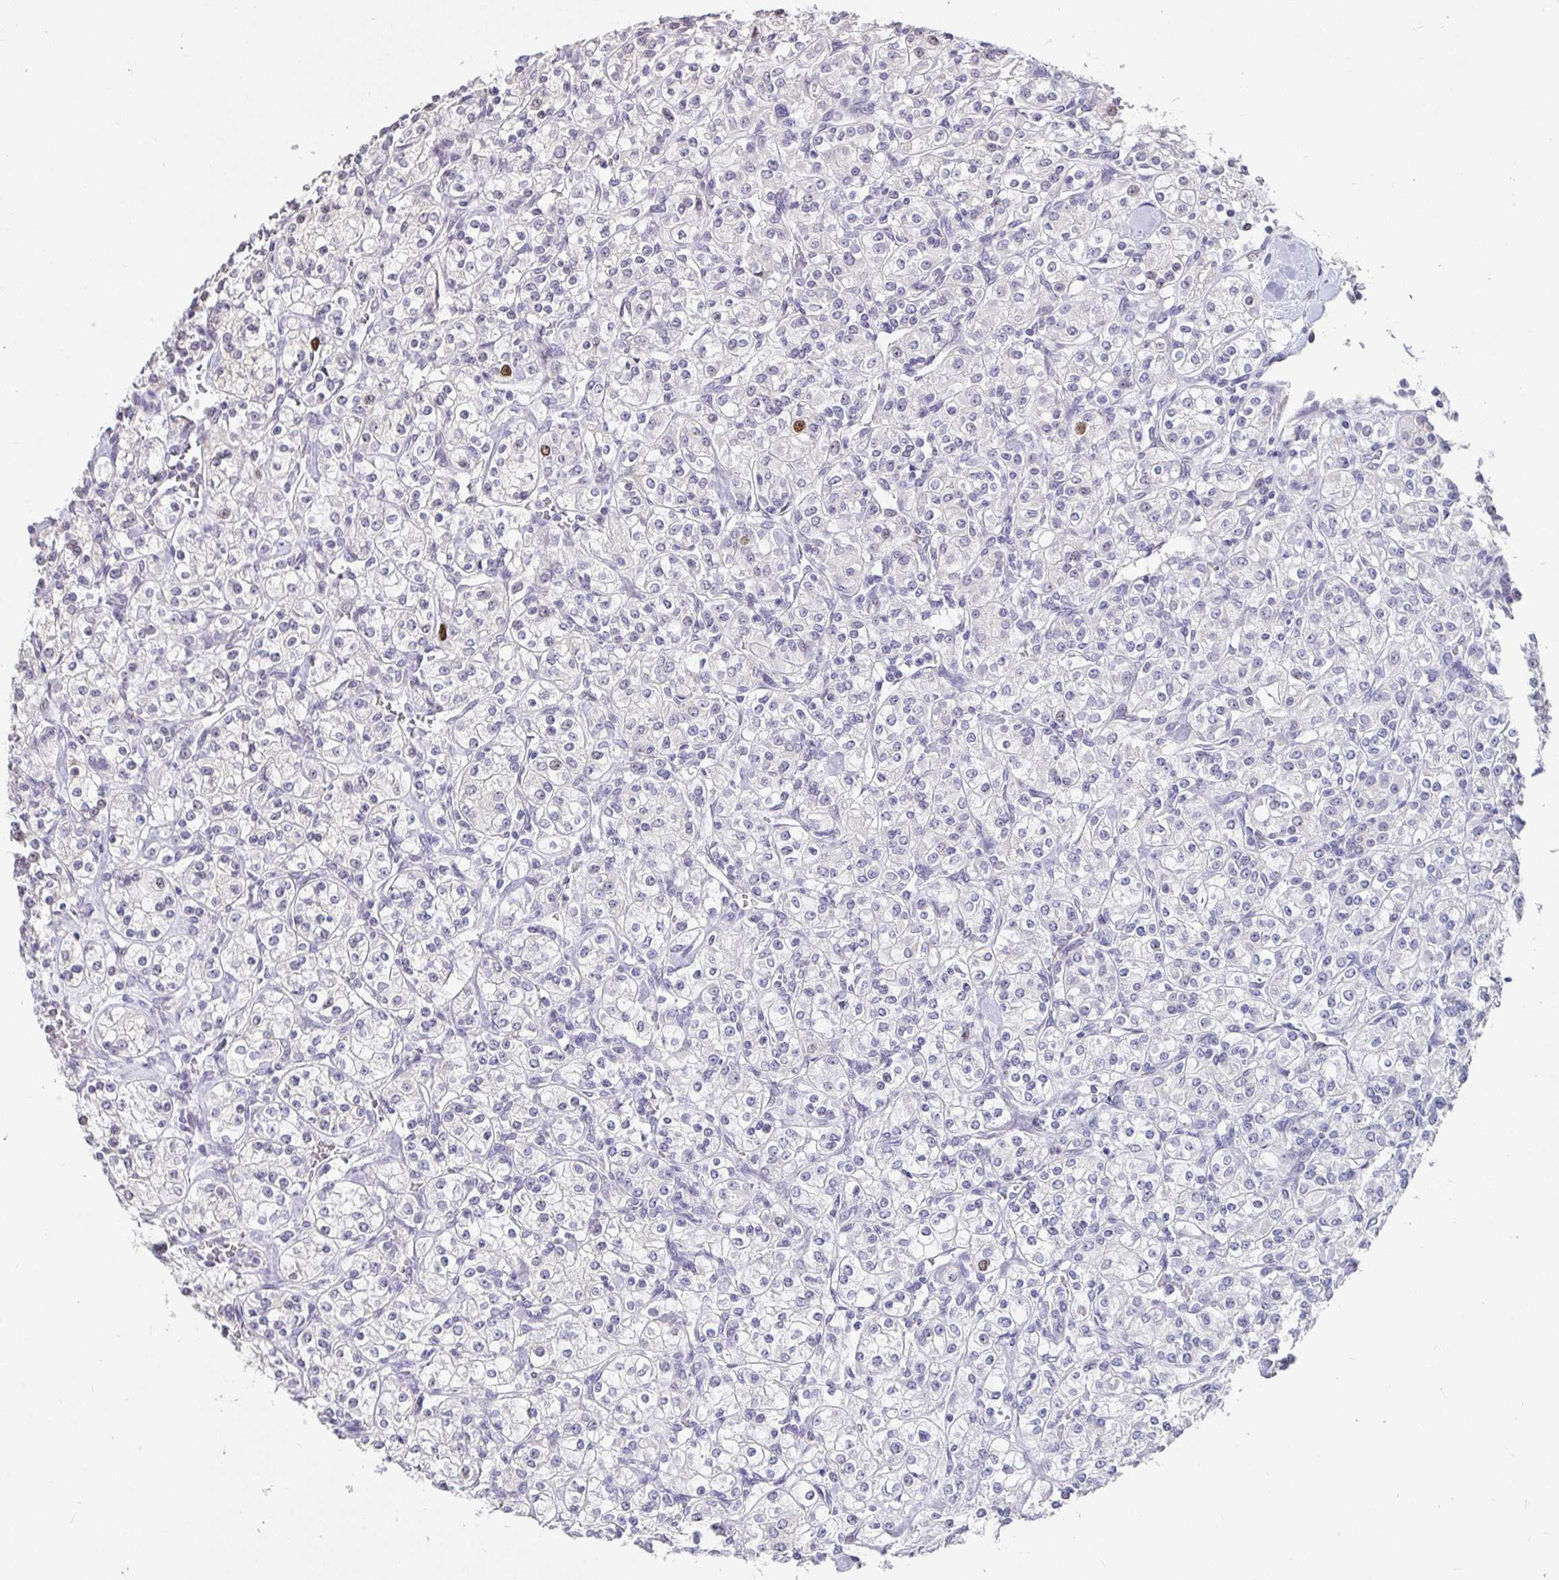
{"staining": {"intensity": "negative", "quantity": "none", "location": "none"}, "tissue": "renal cancer", "cell_type": "Tumor cells", "image_type": "cancer", "snomed": [{"axis": "morphology", "description": "Adenocarcinoma, NOS"}, {"axis": "topography", "description": "Kidney"}], "caption": "This is a photomicrograph of immunohistochemistry (IHC) staining of adenocarcinoma (renal), which shows no staining in tumor cells.", "gene": "ANLN", "patient": {"sex": "male", "age": 77}}